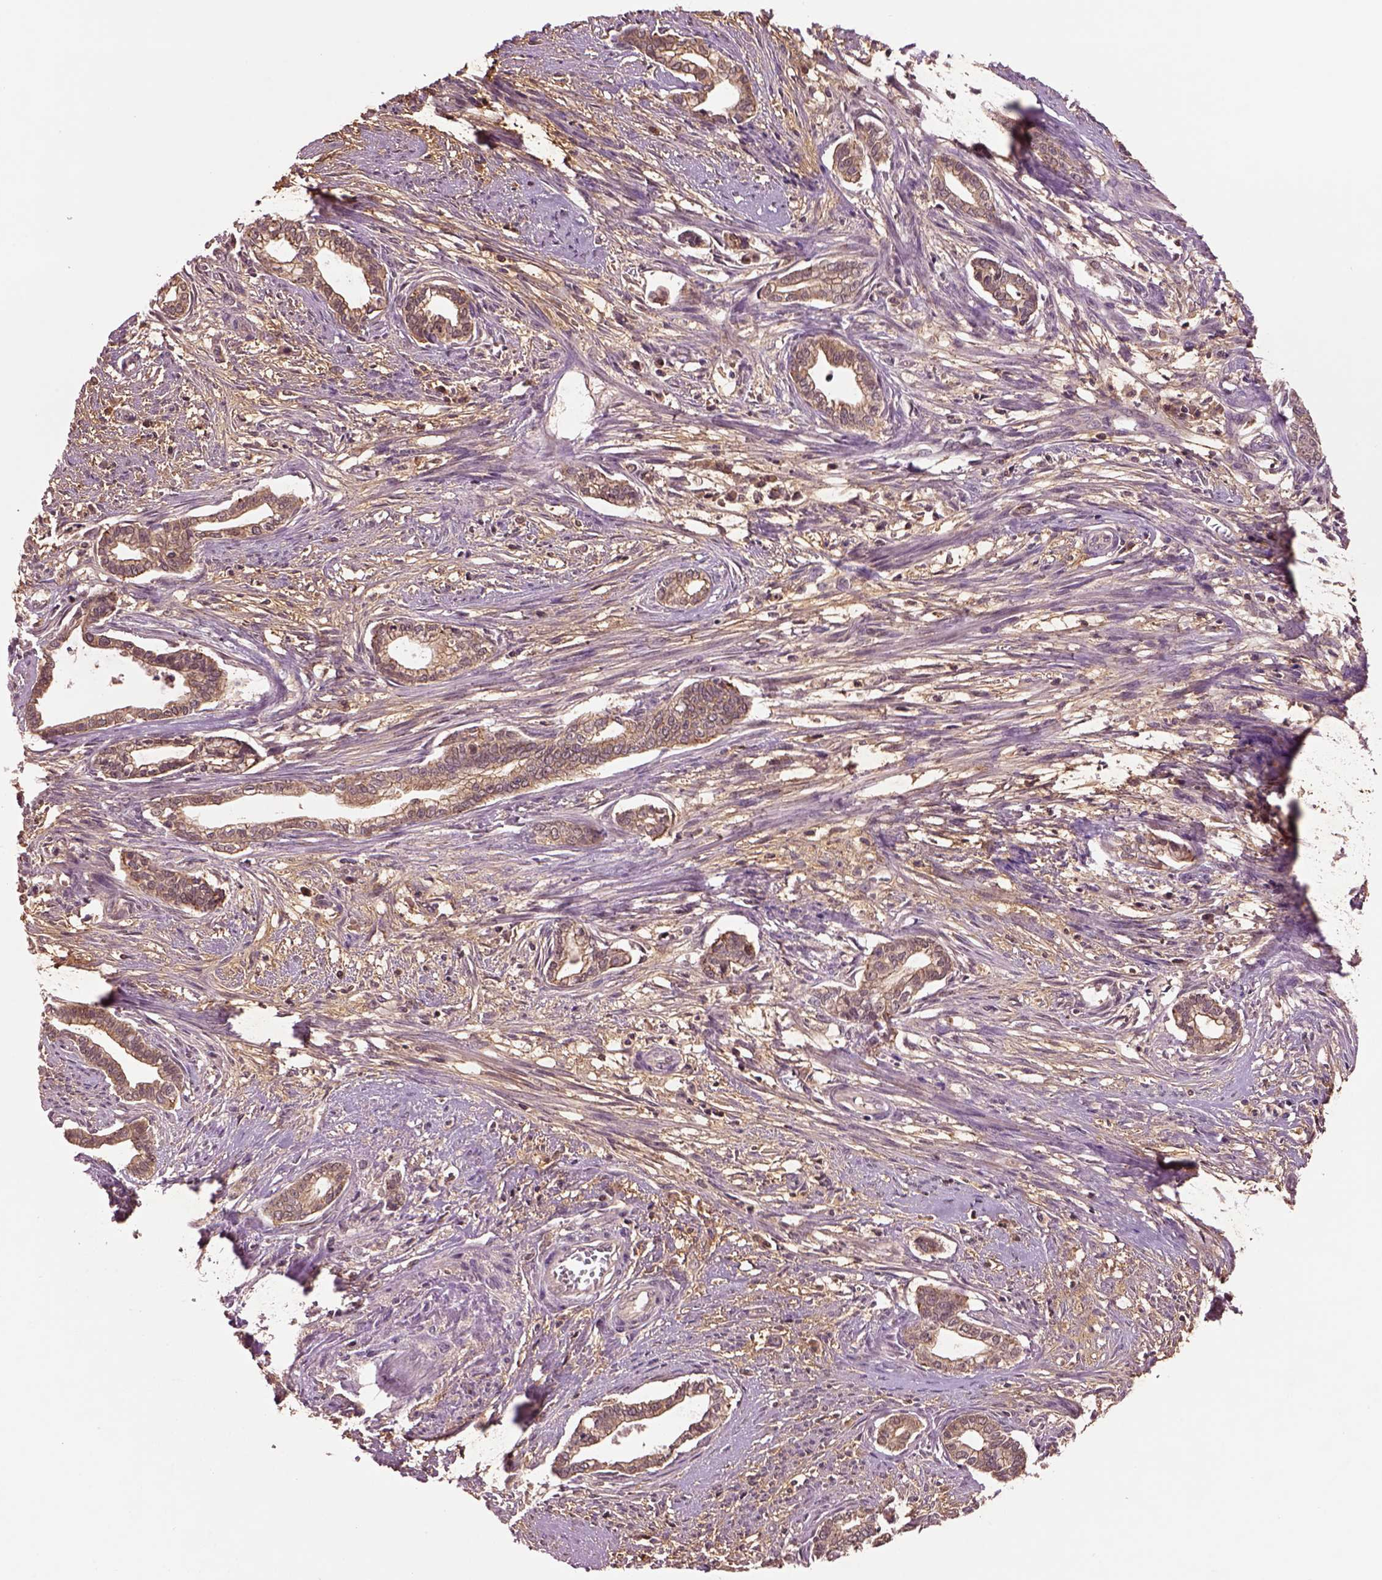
{"staining": {"intensity": "moderate", "quantity": ">75%", "location": "cytoplasmic/membranous"}, "tissue": "cervical cancer", "cell_type": "Tumor cells", "image_type": "cancer", "snomed": [{"axis": "morphology", "description": "Adenocarcinoma, NOS"}, {"axis": "topography", "description": "Cervix"}], "caption": "Protein staining of cervical cancer tissue shows moderate cytoplasmic/membranous staining in approximately >75% of tumor cells.", "gene": "MTHFS", "patient": {"sex": "female", "age": 62}}